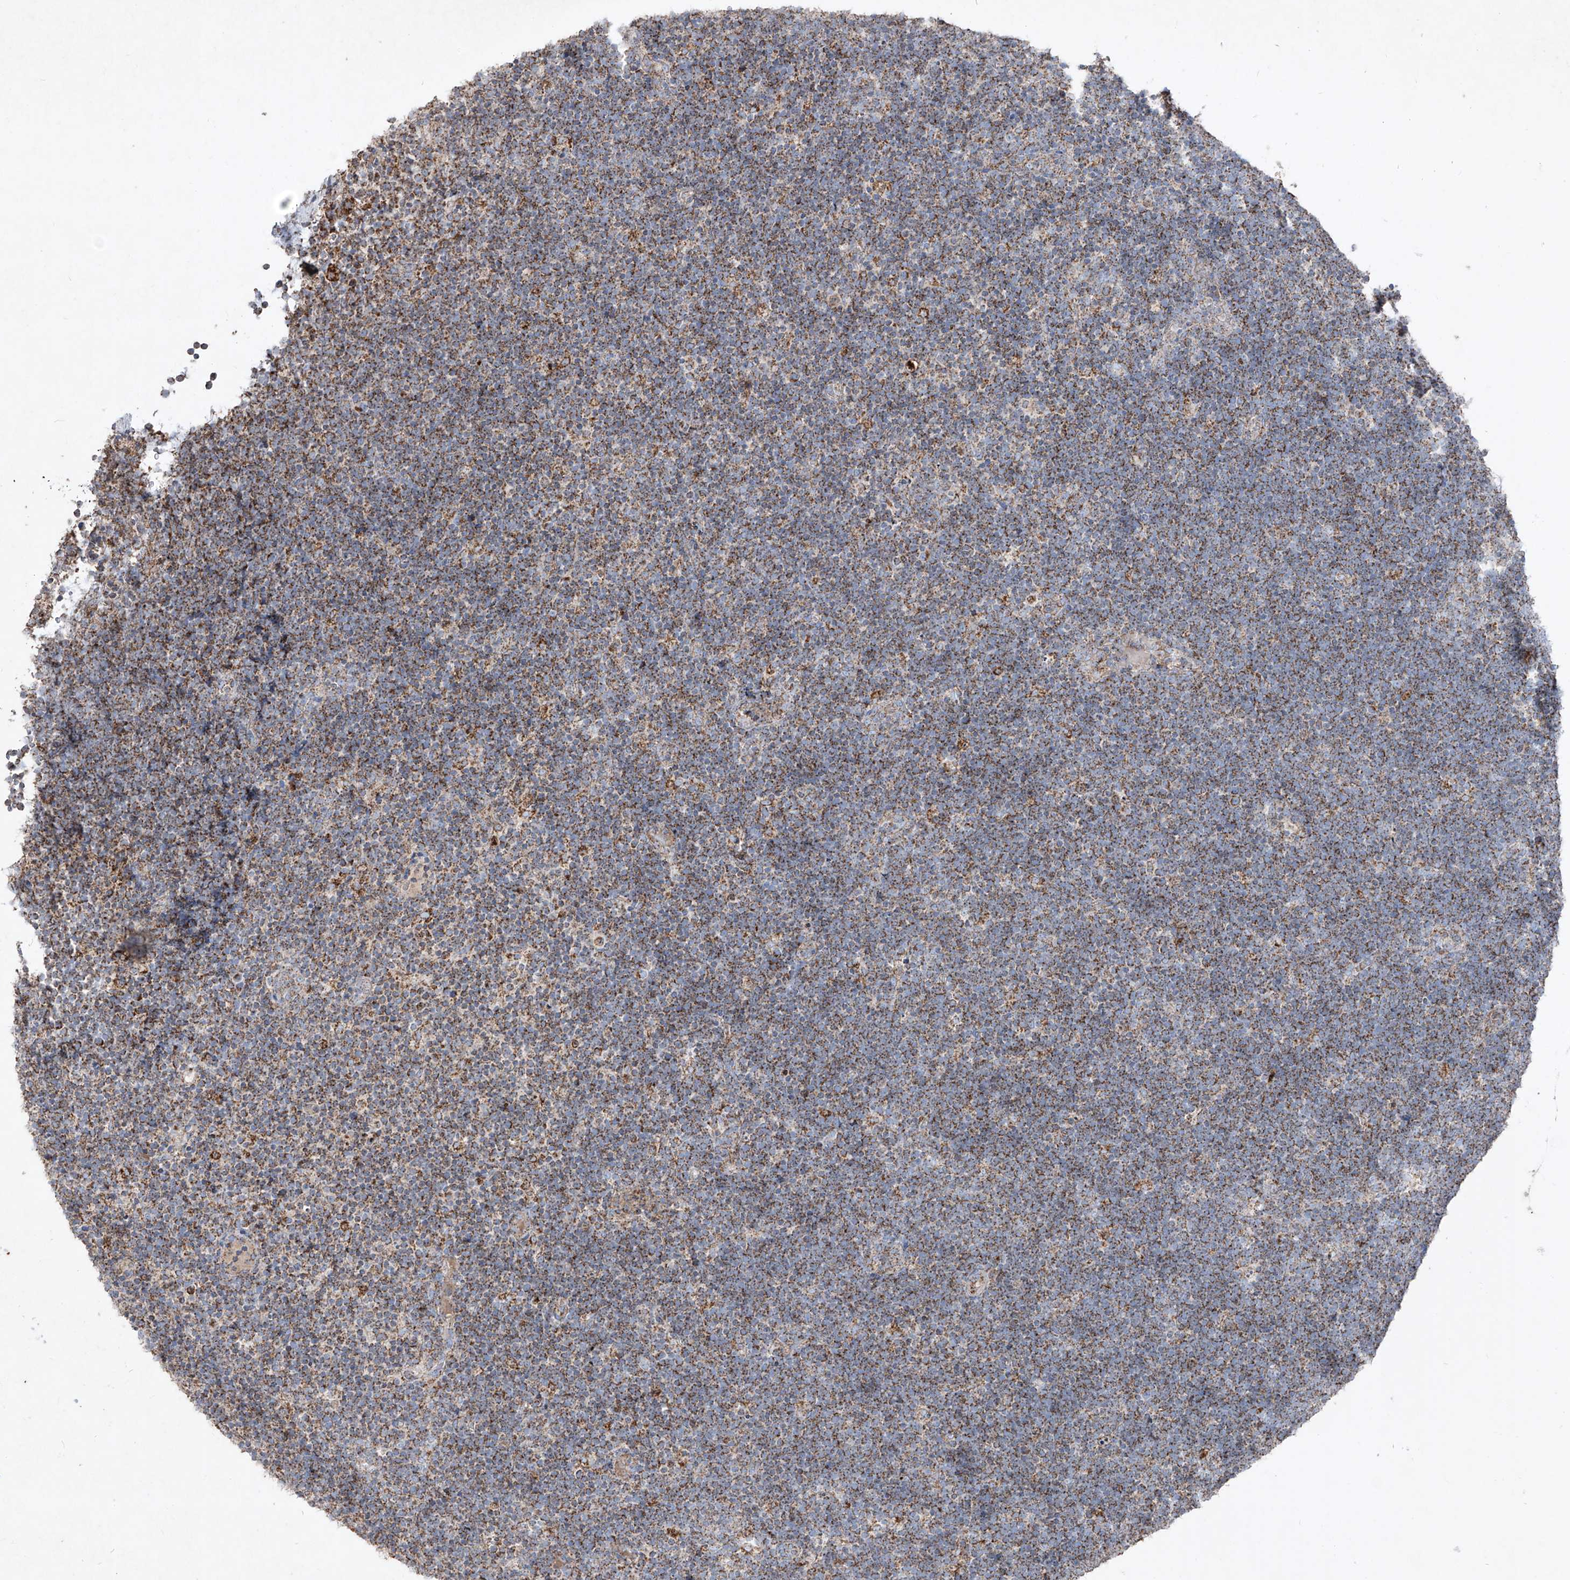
{"staining": {"intensity": "moderate", "quantity": ">75%", "location": "cytoplasmic/membranous"}, "tissue": "lymphoma", "cell_type": "Tumor cells", "image_type": "cancer", "snomed": [{"axis": "morphology", "description": "Malignant lymphoma, non-Hodgkin's type, High grade"}, {"axis": "topography", "description": "Lymph node"}], "caption": "IHC histopathology image of neoplastic tissue: human high-grade malignant lymphoma, non-Hodgkin's type stained using immunohistochemistry (IHC) reveals medium levels of moderate protein expression localized specifically in the cytoplasmic/membranous of tumor cells, appearing as a cytoplasmic/membranous brown color.", "gene": "ABCD3", "patient": {"sex": "male", "age": 13}}